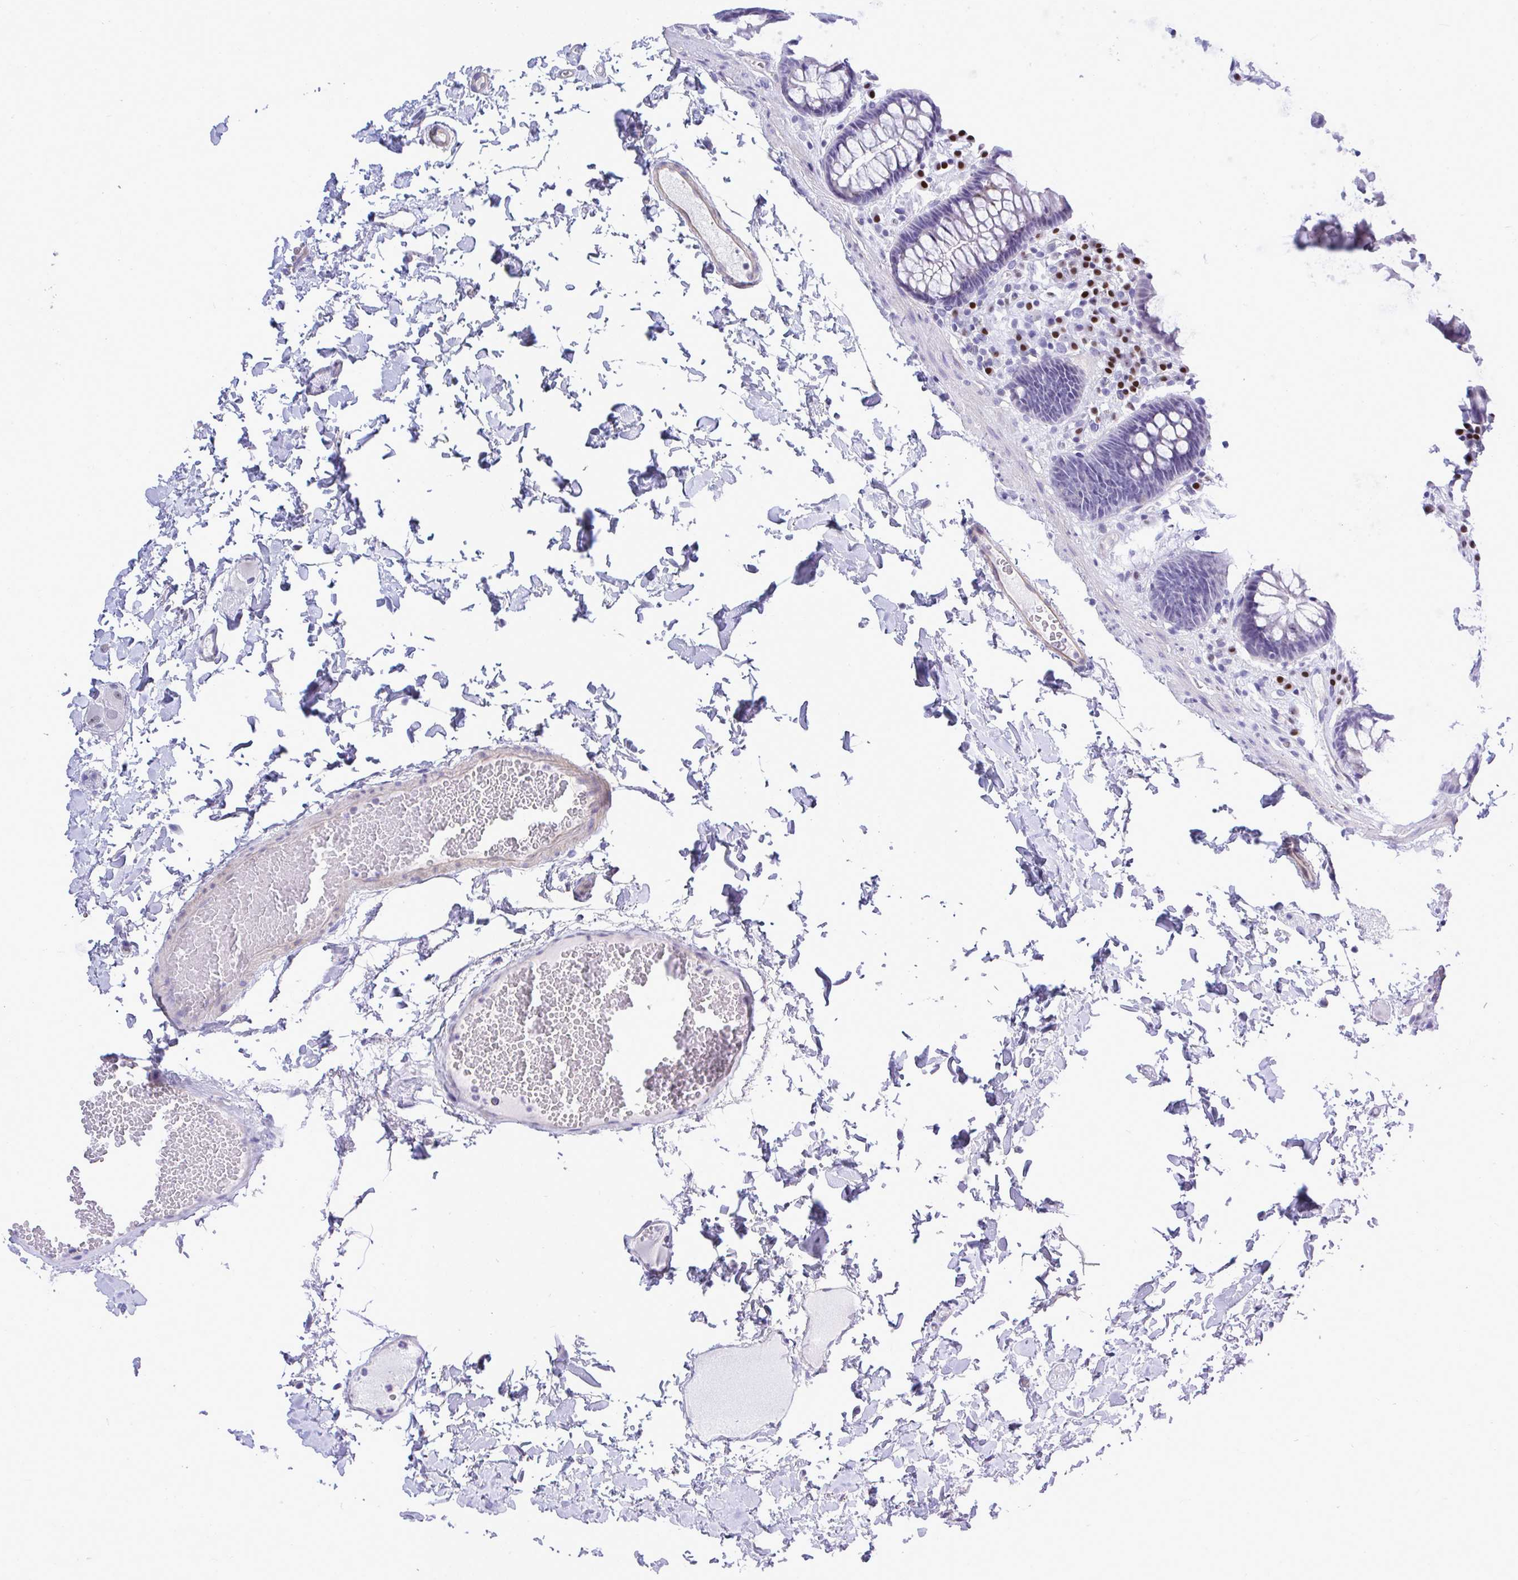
{"staining": {"intensity": "weak", "quantity": "25%-75%", "location": "cytoplasmic/membranous"}, "tissue": "colon", "cell_type": "Endothelial cells", "image_type": "normal", "snomed": [{"axis": "morphology", "description": "Normal tissue, NOS"}, {"axis": "topography", "description": "Colon"}, {"axis": "topography", "description": "Peripheral nerve tissue"}], "caption": "Immunohistochemical staining of normal colon demonstrates 25%-75% levels of weak cytoplasmic/membranous protein positivity in approximately 25%-75% of endothelial cells. (Brightfield microscopy of DAB IHC at high magnification).", "gene": "SLC25A51", "patient": {"sex": "male", "age": 84}}